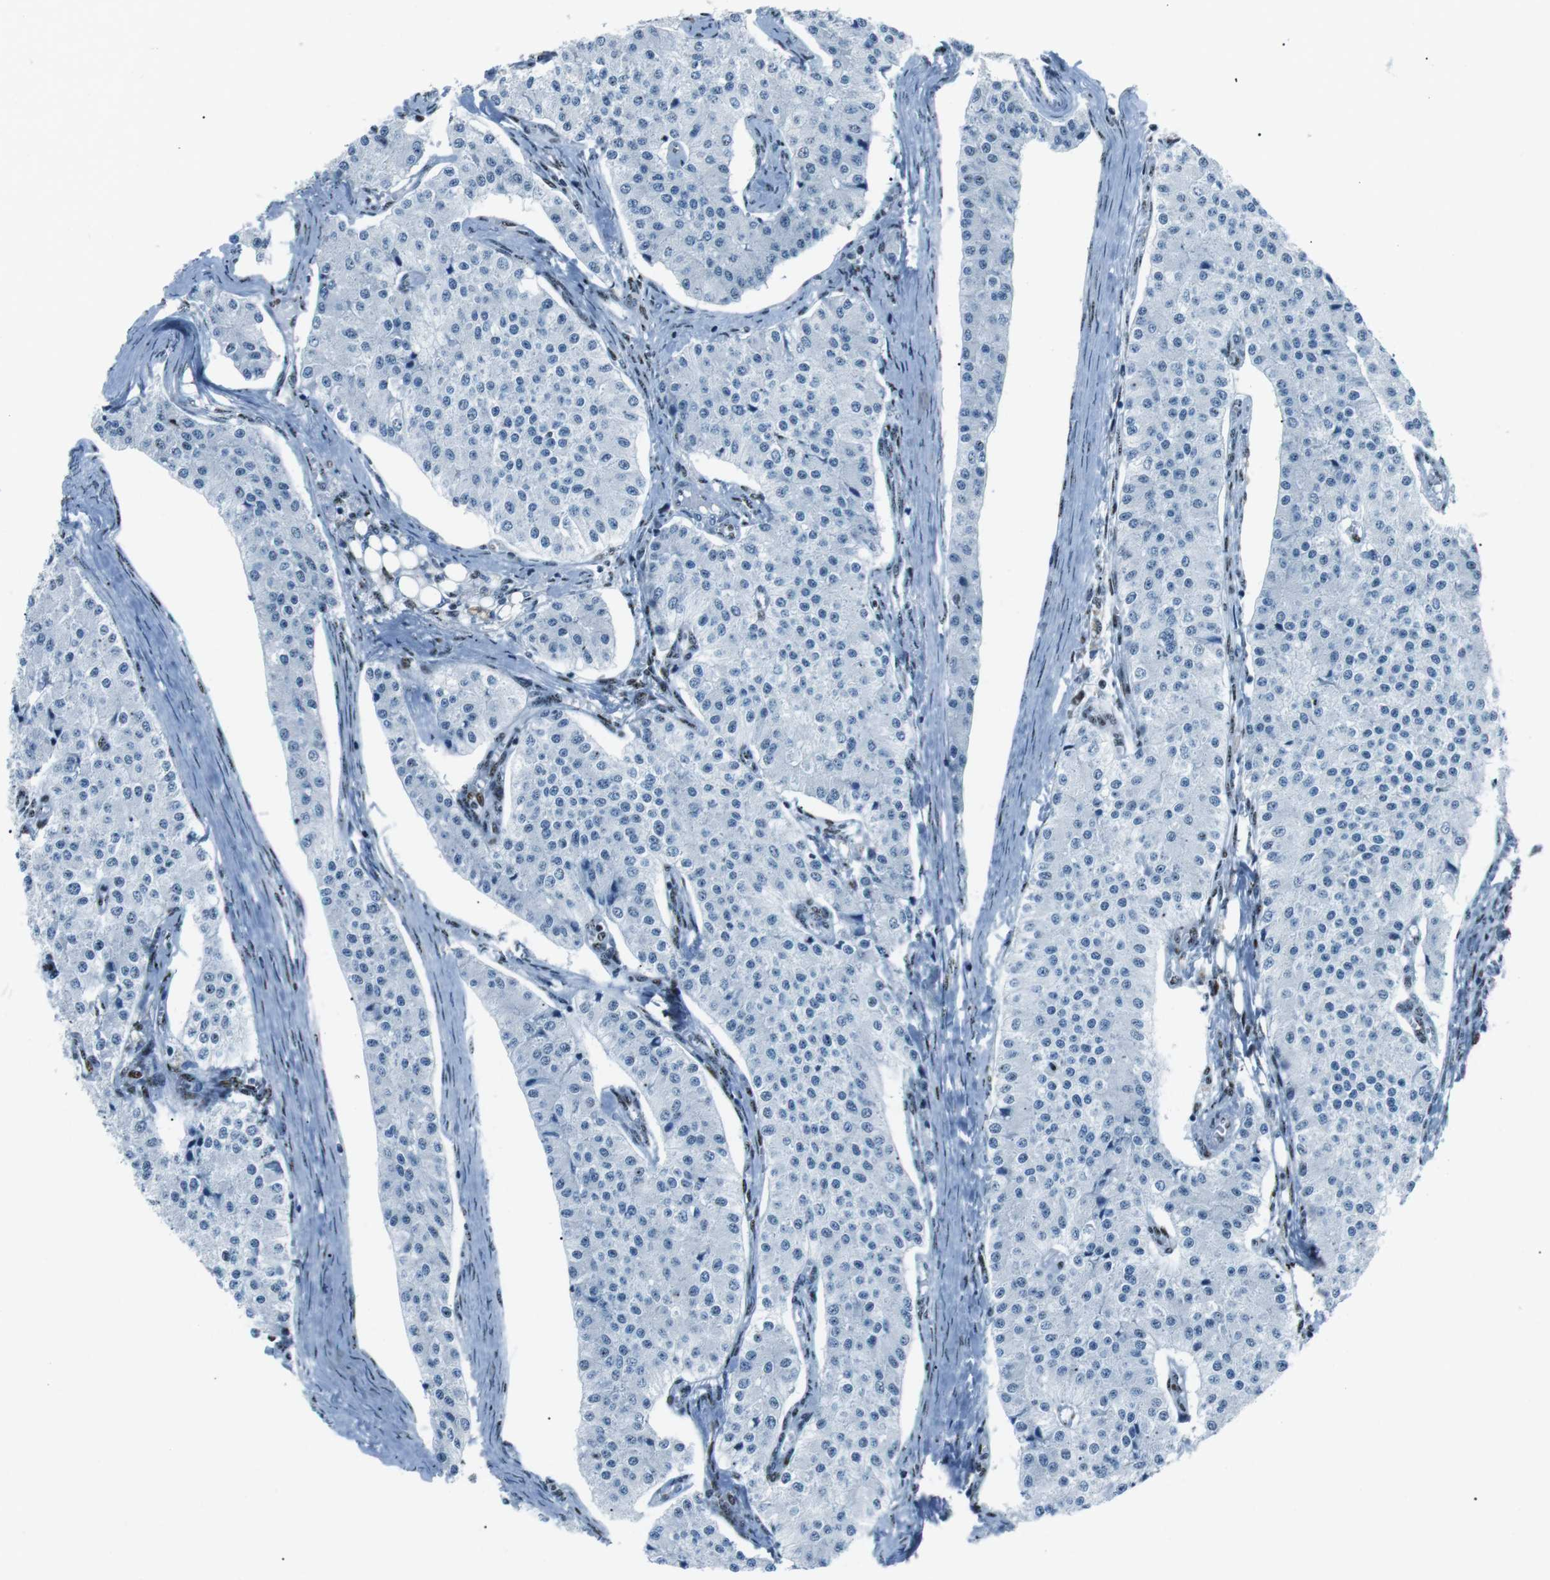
{"staining": {"intensity": "negative", "quantity": "none", "location": "none"}, "tissue": "carcinoid", "cell_type": "Tumor cells", "image_type": "cancer", "snomed": [{"axis": "morphology", "description": "Carcinoid, malignant, NOS"}, {"axis": "topography", "description": "Colon"}], "caption": "Tumor cells show no significant positivity in carcinoid.", "gene": "PML", "patient": {"sex": "female", "age": 52}}